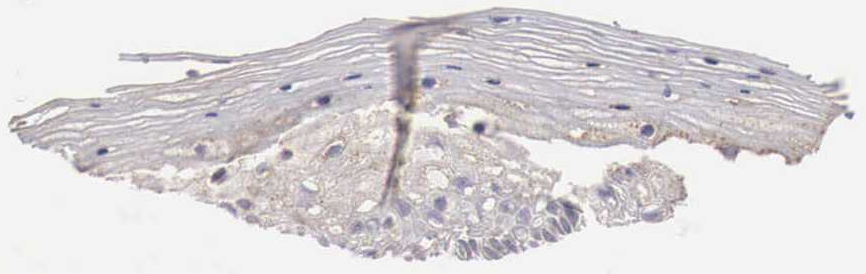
{"staining": {"intensity": "moderate", "quantity": "25%-75%", "location": "cytoplasmic/membranous"}, "tissue": "vagina", "cell_type": "Squamous epithelial cells", "image_type": "normal", "snomed": [{"axis": "morphology", "description": "Normal tissue, NOS"}, {"axis": "topography", "description": "Vagina"}], "caption": "Vagina stained with a protein marker displays moderate staining in squamous epithelial cells.", "gene": "NSDHL", "patient": {"sex": "female", "age": 46}}